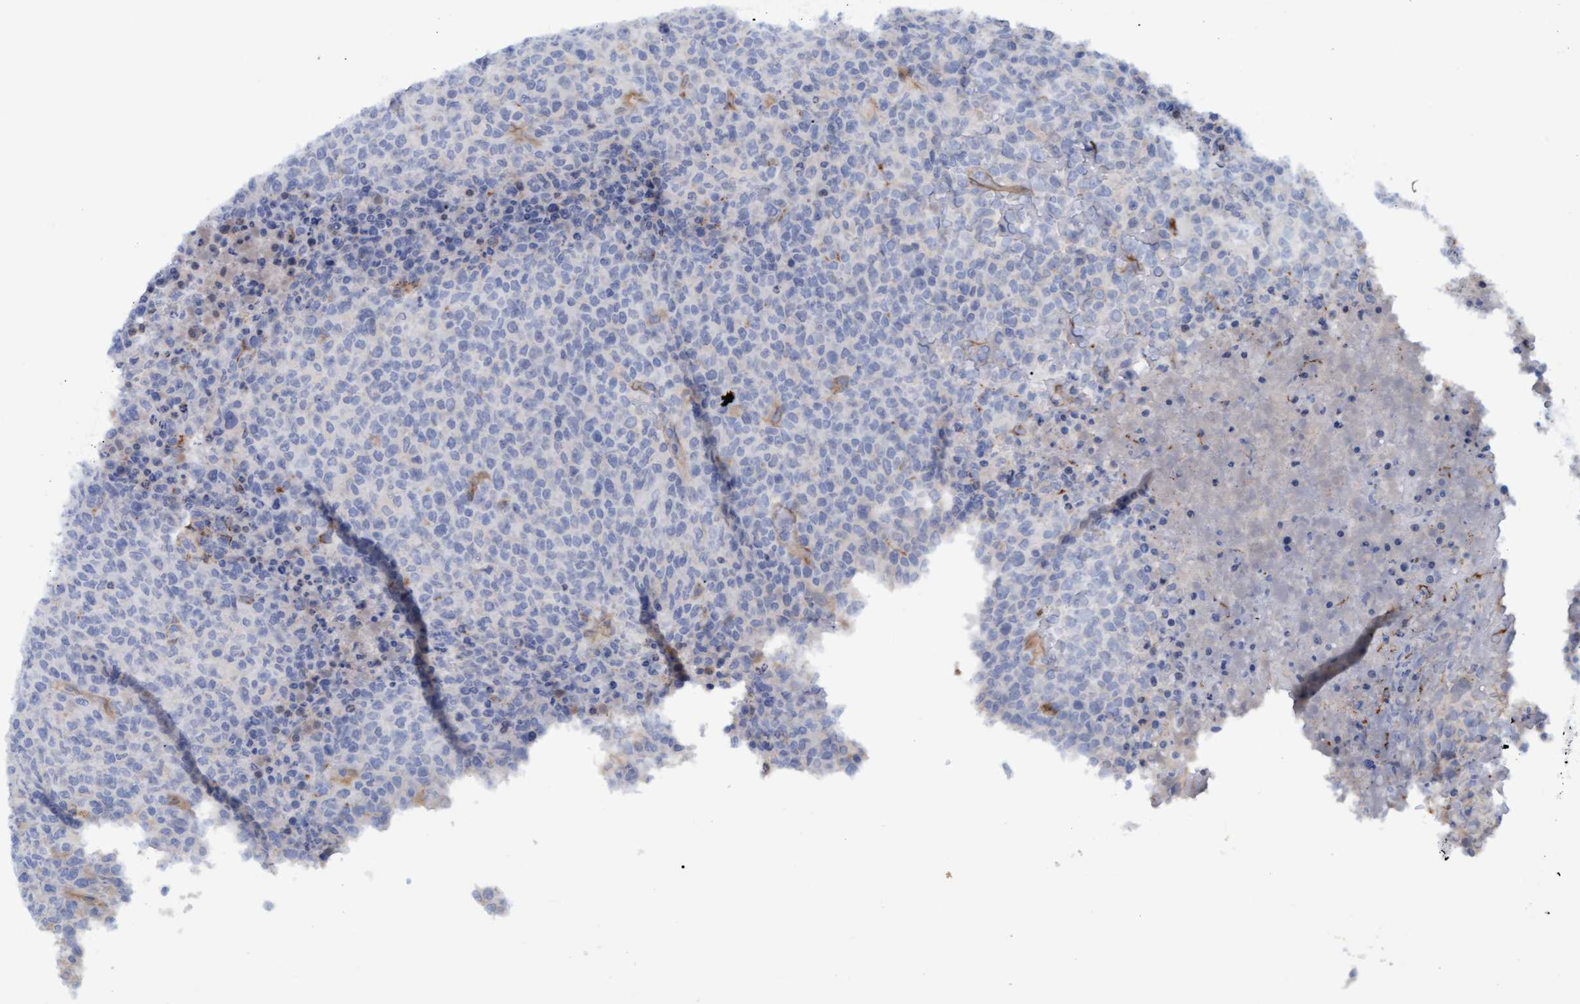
{"staining": {"intensity": "negative", "quantity": "none", "location": "none"}, "tissue": "lymphoma", "cell_type": "Tumor cells", "image_type": "cancer", "snomed": [{"axis": "morphology", "description": "Malignant lymphoma, non-Hodgkin's type, High grade"}, {"axis": "topography", "description": "Lymph node"}], "caption": "Micrograph shows no protein staining in tumor cells of malignant lymphoma, non-Hodgkin's type (high-grade) tissue.", "gene": "STXBP1", "patient": {"sex": "male", "age": 13}}